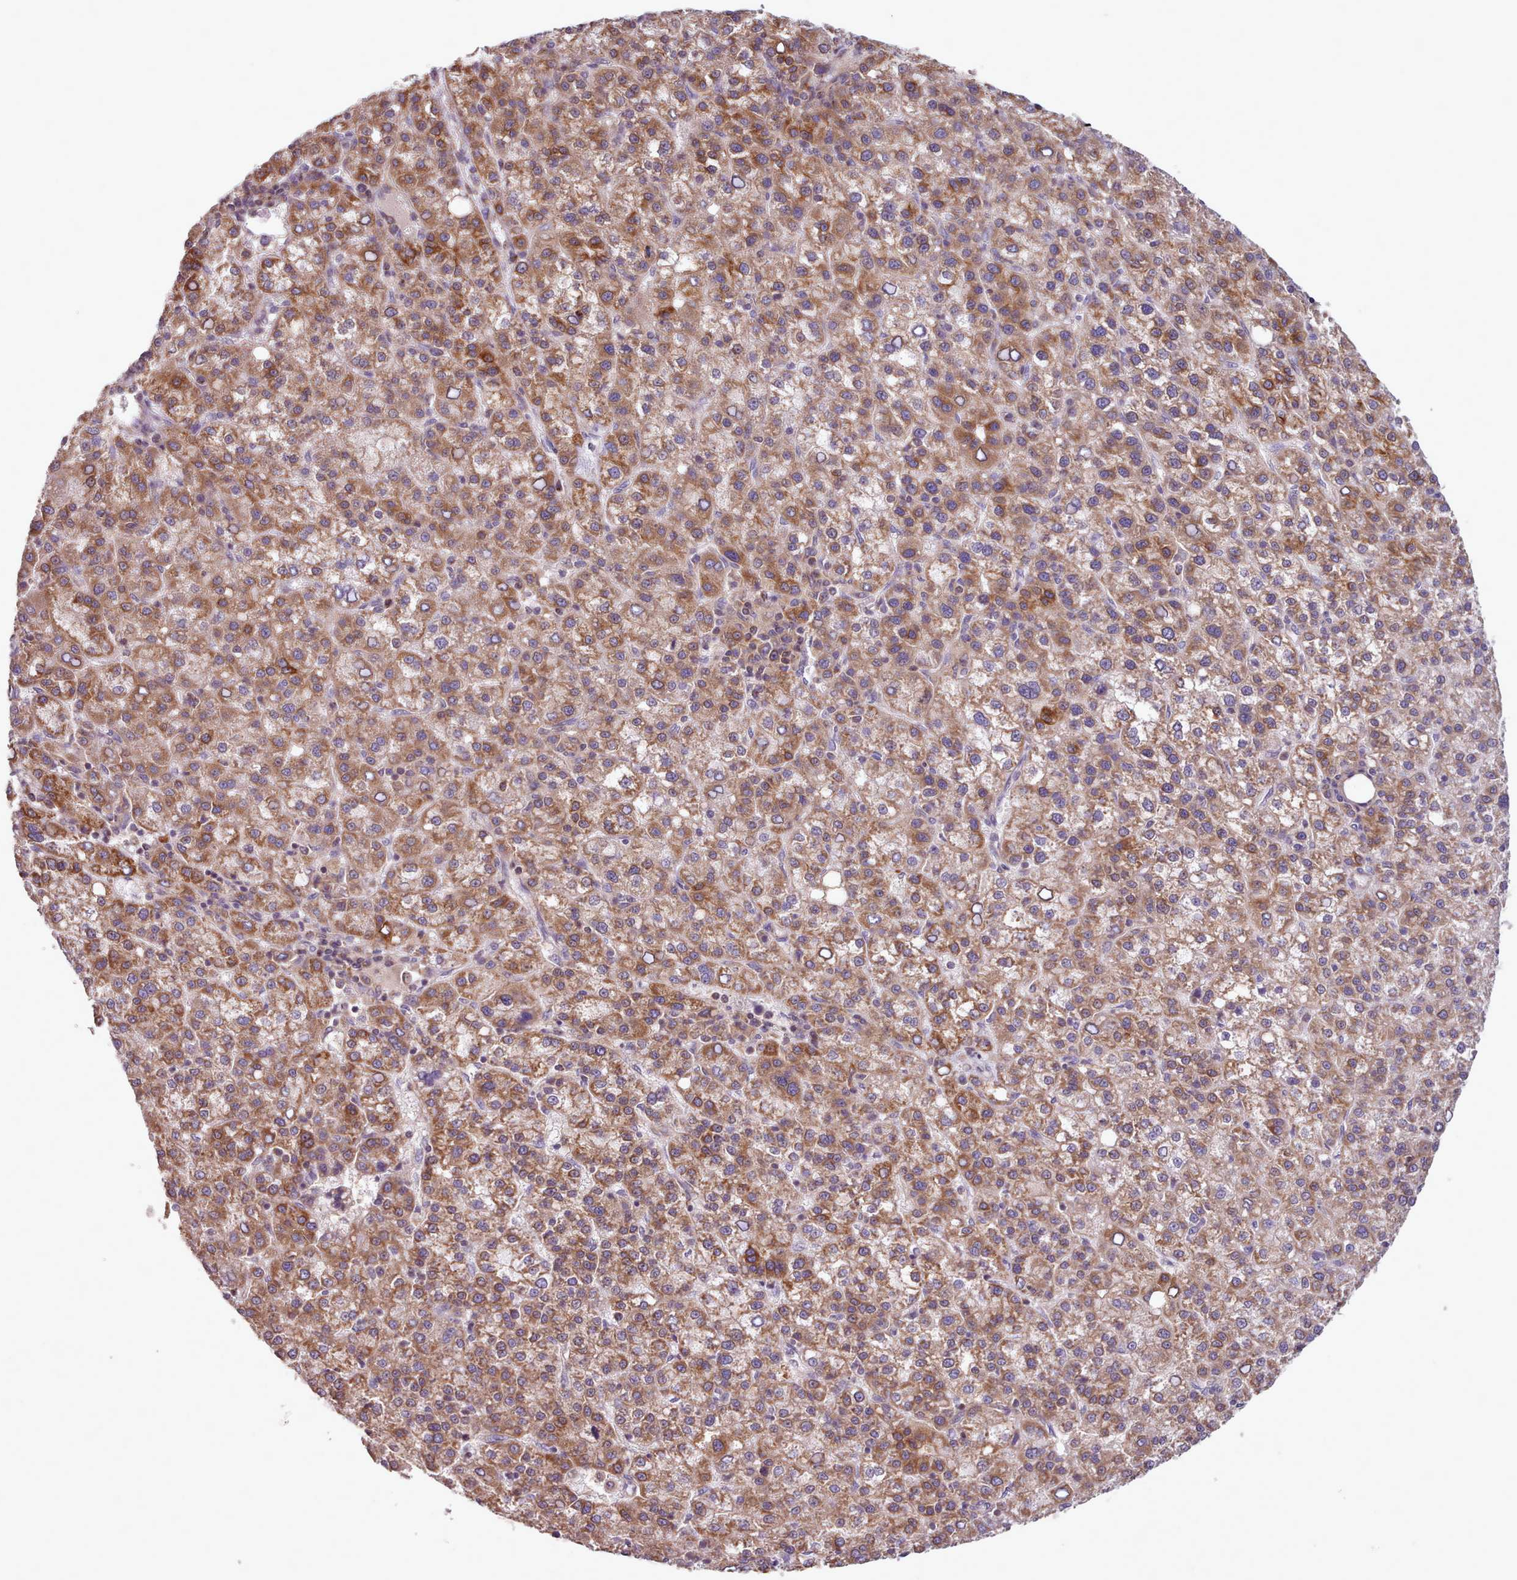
{"staining": {"intensity": "moderate", "quantity": ">75%", "location": "cytoplasmic/membranous"}, "tissue": "liver cancer", "cell_type": "Tumor cells", "image_type": "cancer", "snomed": [{"axis": "morphology", "description": "Carcinoma, Hepatocellular, NOS"}, {"axis": "topography", "description": "Liver"}], "caption": "Brown immunohistochemical staining in hepatocellular carcinoma (liver) displays moderate cytoplasmic/membranous expression in approximately >75% of tumor cells.", "gene": "CRYBG1", "patient": {"sex": "female", "age": 58}}